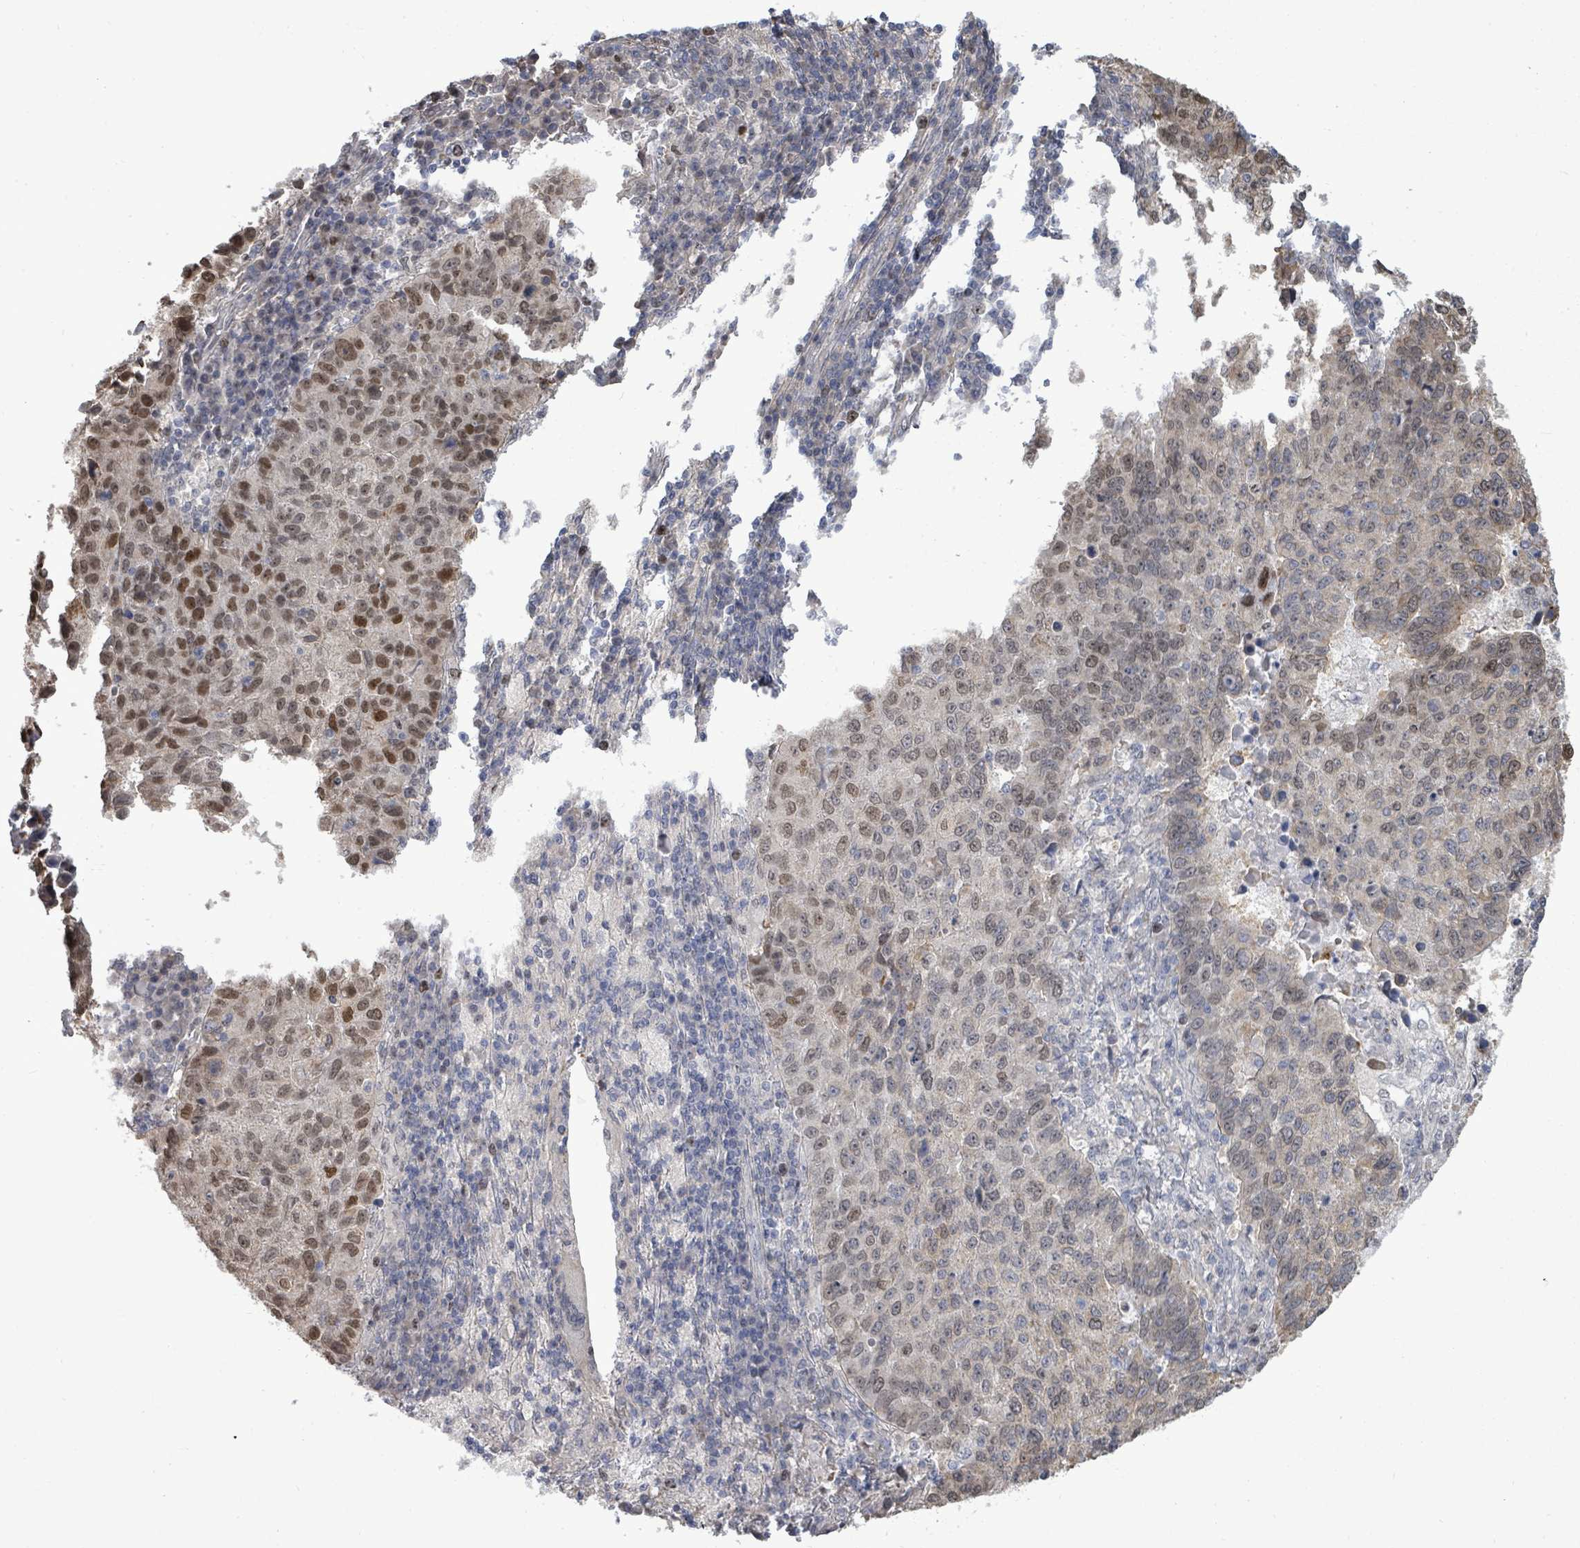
{"staining": {"intensity": "moderate", "quantity": "25%-75%", "location": "nuclear"}, "tissue": "lung cancer", "cell_type": "Tumor cells", "image_type": "cancer", "snomed": [{"axis": "morphology", "description": "Squamous cell carcinoma, NOS"}, {"axis": "topography", "description": "Lung"}], "caption": "IHC of lung cancer reveals medium levels of moderate nuclear positivity in about 25%-75% of tumor cells.", "gene": "PAPSS1", "patient": {"sex": "male", "age": 73}}